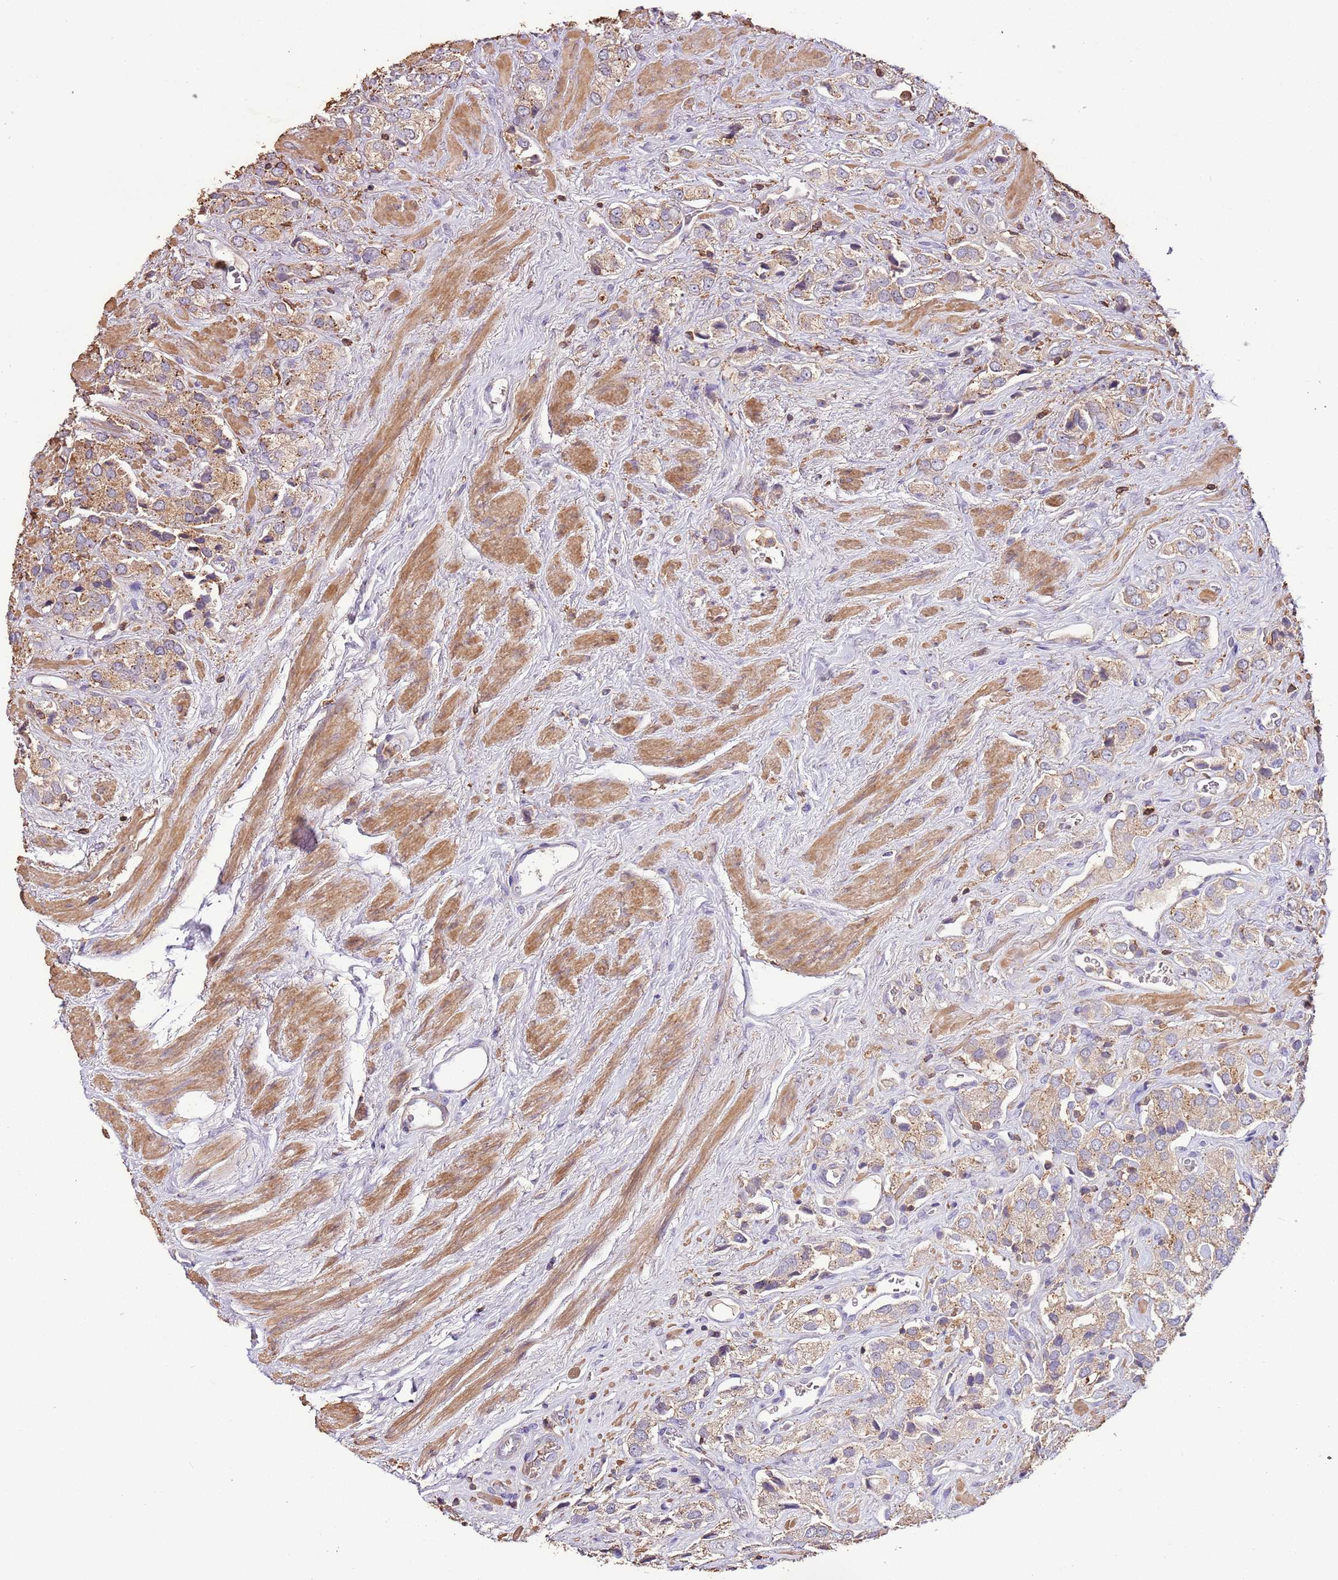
{"staining": {"intensity": "moderate", "quantity": "<25%", "location": "cytoplasmic/membranous"}, "tissue": "prostate cancer", "cell_type": "Tumor cells", "image_type": "cancer", "snomed": [{"axis": "morphology", "description": "Adenocarcinoma, High grade"}, {"axis": "topography", "description": "Prostate and seminal vesicle, NOS"}], "caption": "A low amount of moderate cytoplasmic/membranous positivity is seen in about <25% of tumor cells in prostate cancer tissue.", "gene": "ARL10", "patient": {"sex": "male", "age": 64}}